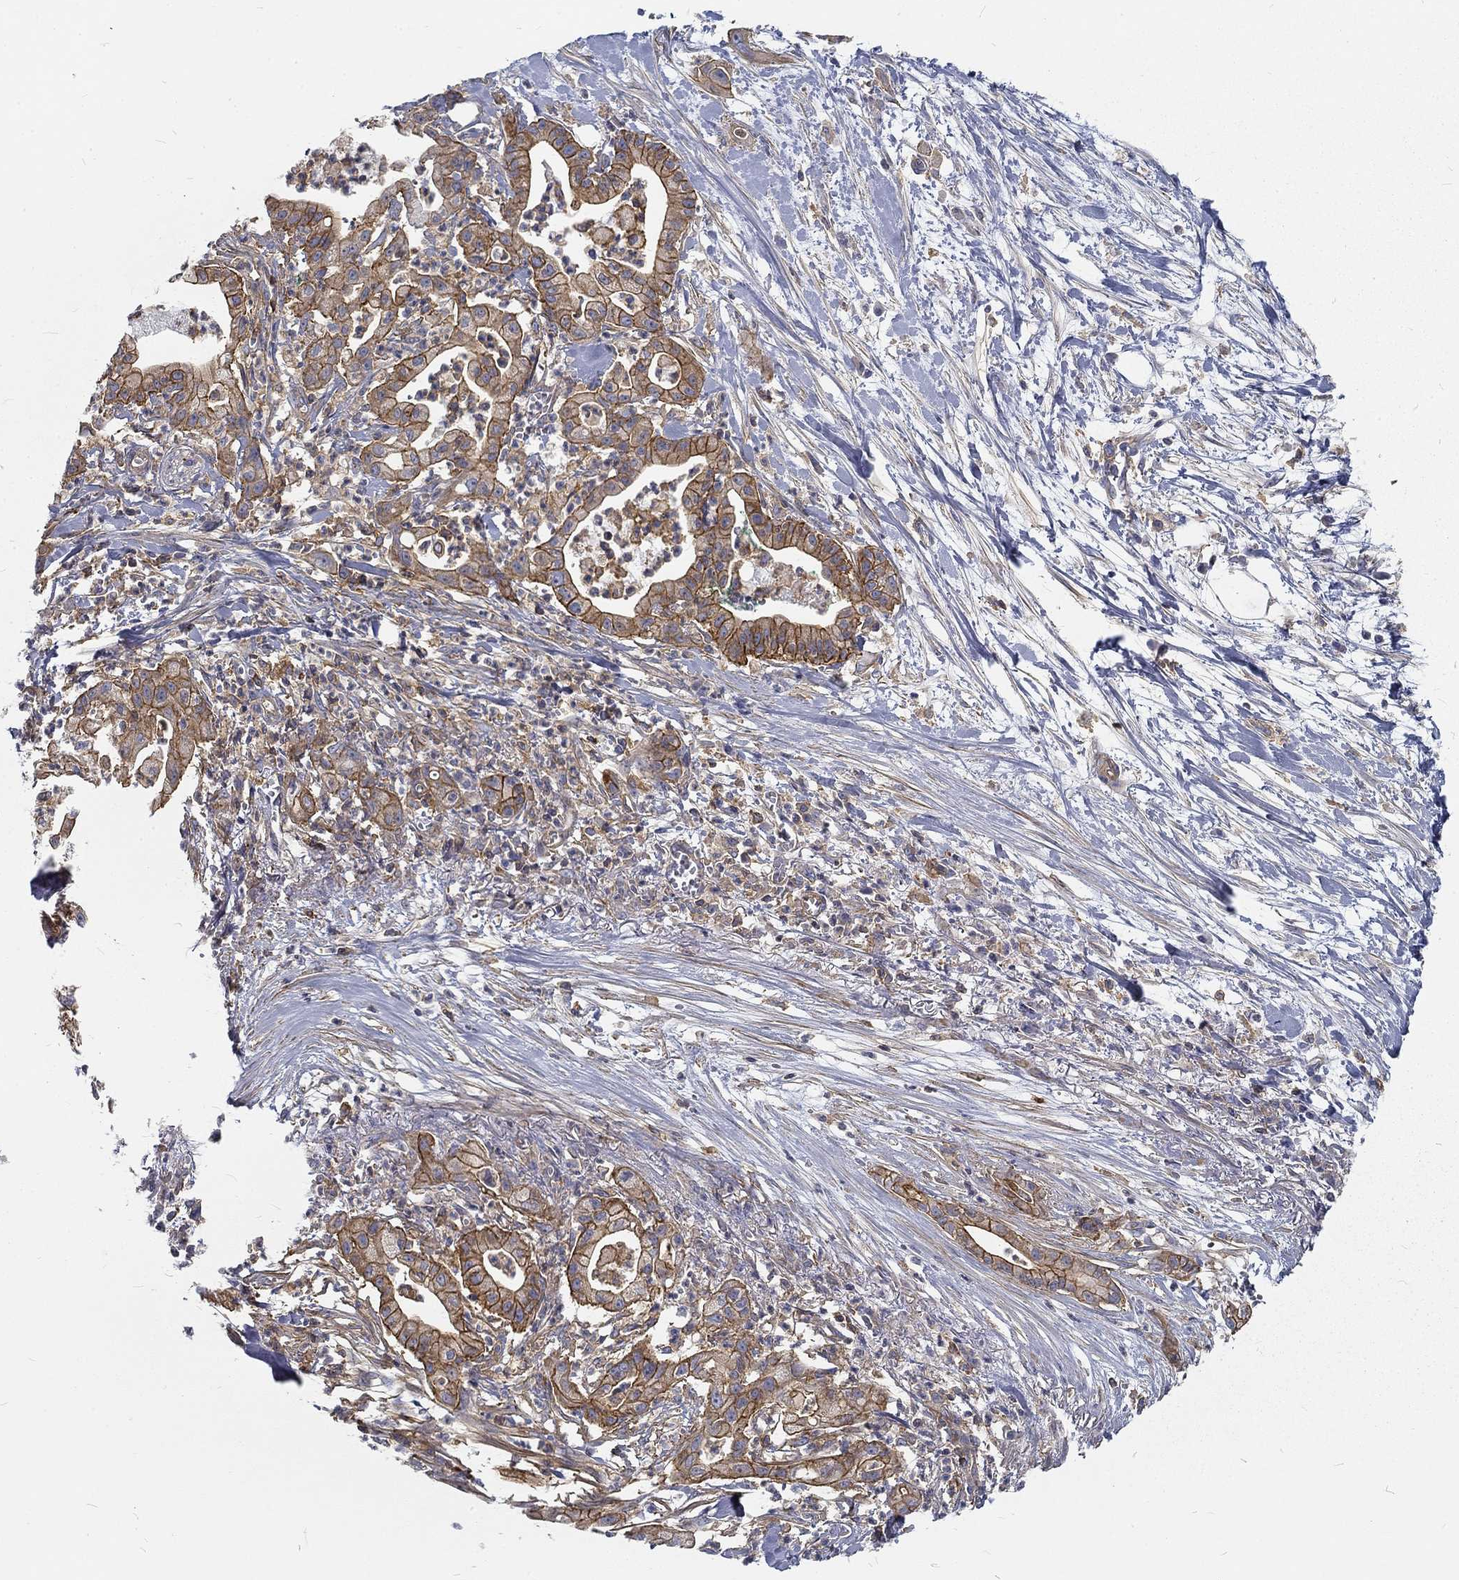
{"staining": {"intensity": "moderate", "quantity": "25%-75%", "location": "cytoplasmic/membranous"}, "tissue": "pancreatic cancer", "cell_type": "Tumor cells", "image_type": "cancer", "snomed": [{"axis": "morphology", "description": "Normal tissue, NOS"}, {"axis": "morphology", "description": "Adenocarcinoma, NOS"}, {"axis": "topography", "description": "Lymph node"}, {"axis": "topography", "description": "Pancreas"}], "caption": "Moderate cytoplasmic/membranous positivity for a protein is appreciated in approximately 25%-75% of tumor cells of adenocarcinoma (pancreatic) using IHC.", "gene": "MTMR11", "patient": {"sex": "female", "age": 58}}